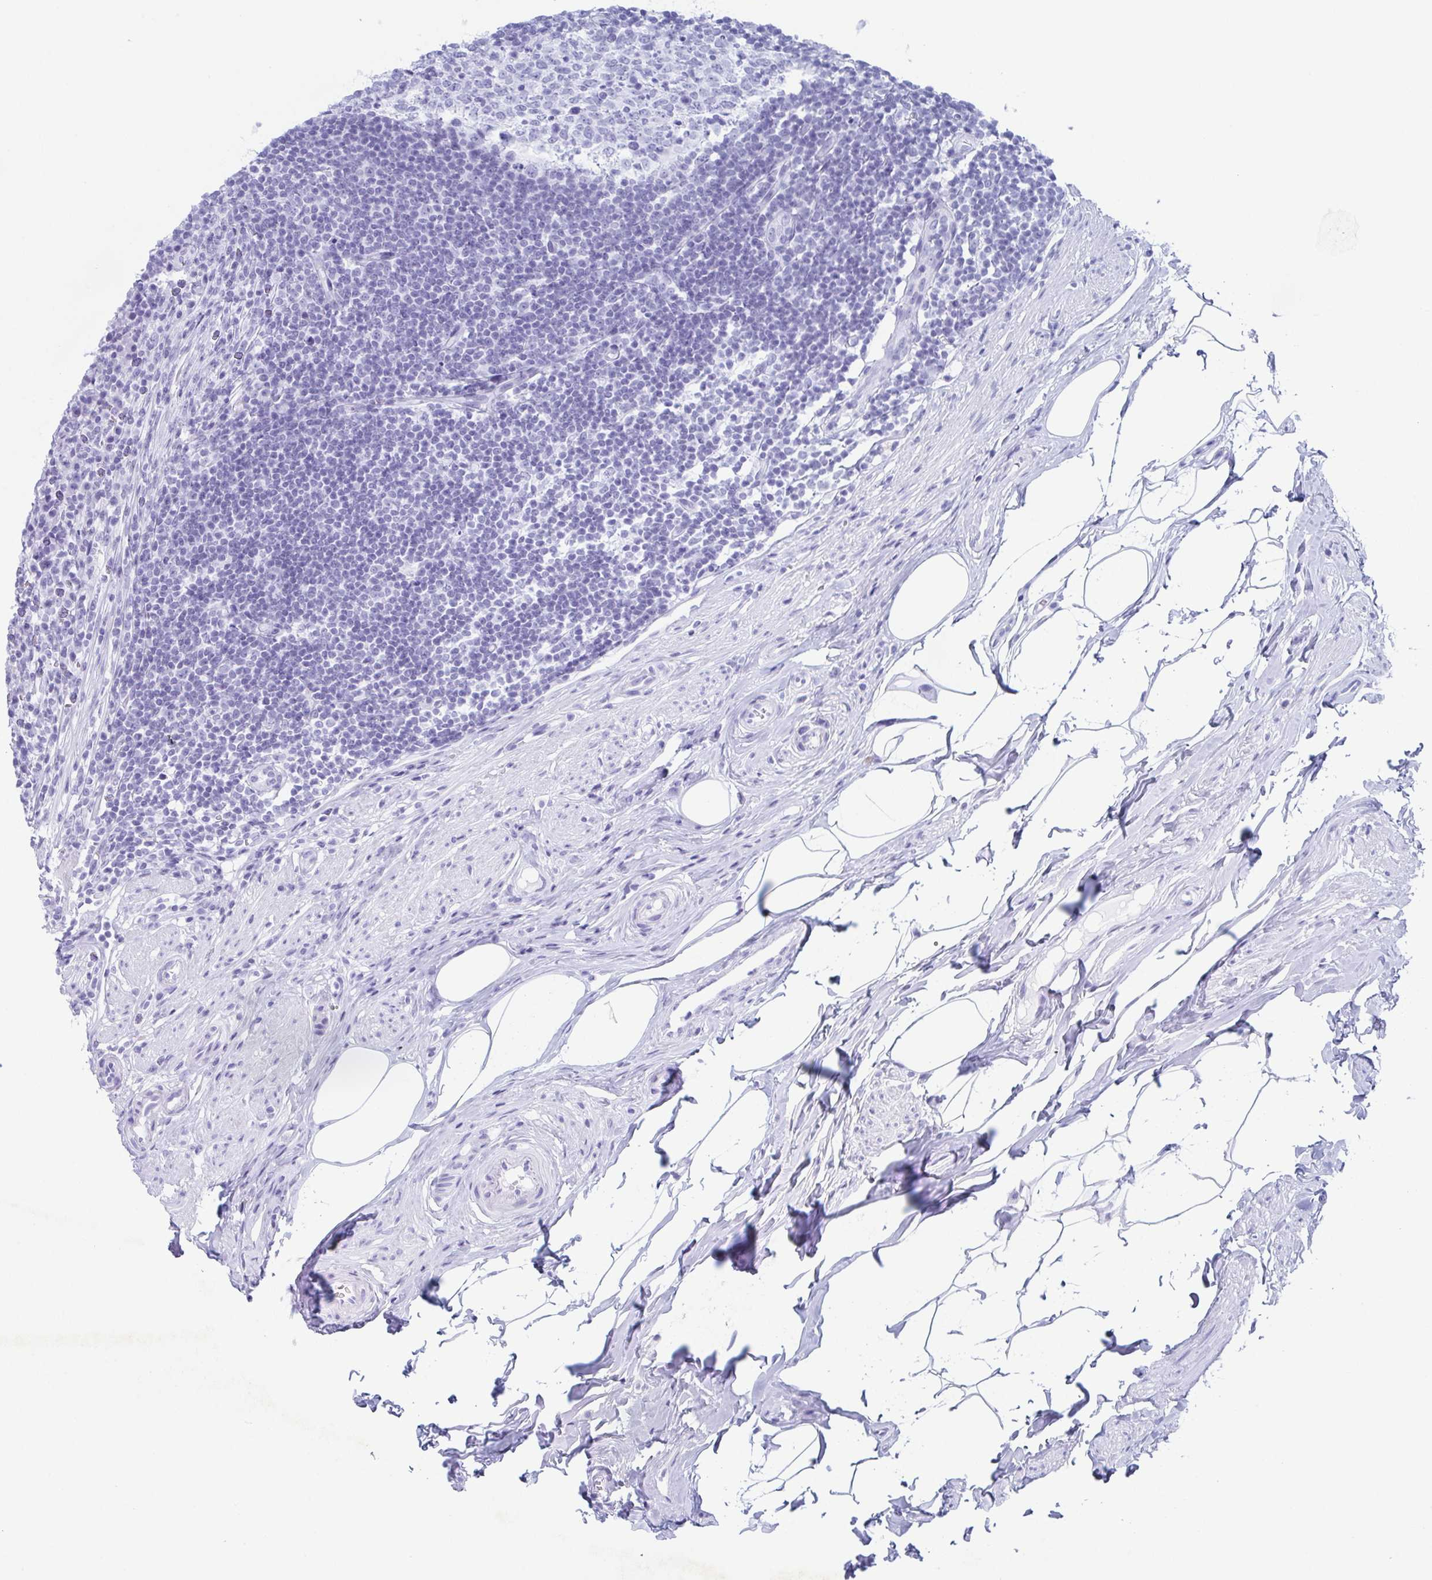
{"staining": {"intensity": "negative", "quantity": "none", "location": "none"}, "tissue": "appendix", "cell_type": "Glandular cells", "image_type": "normal", "snomed": [{"axis": "morphology", "description": "Normal tissue, NOS"}, {"axis": "topography", "description": "Appendix"}], "caption": "High power microscopy photomicrograph of an immunohistochemistry (IHC) photomicrograph of unremarkable appendix, revealing no significant positivity in glandular cells.", "gene": "ZFP64", "patient": {"sex": "female", "age": 56}}